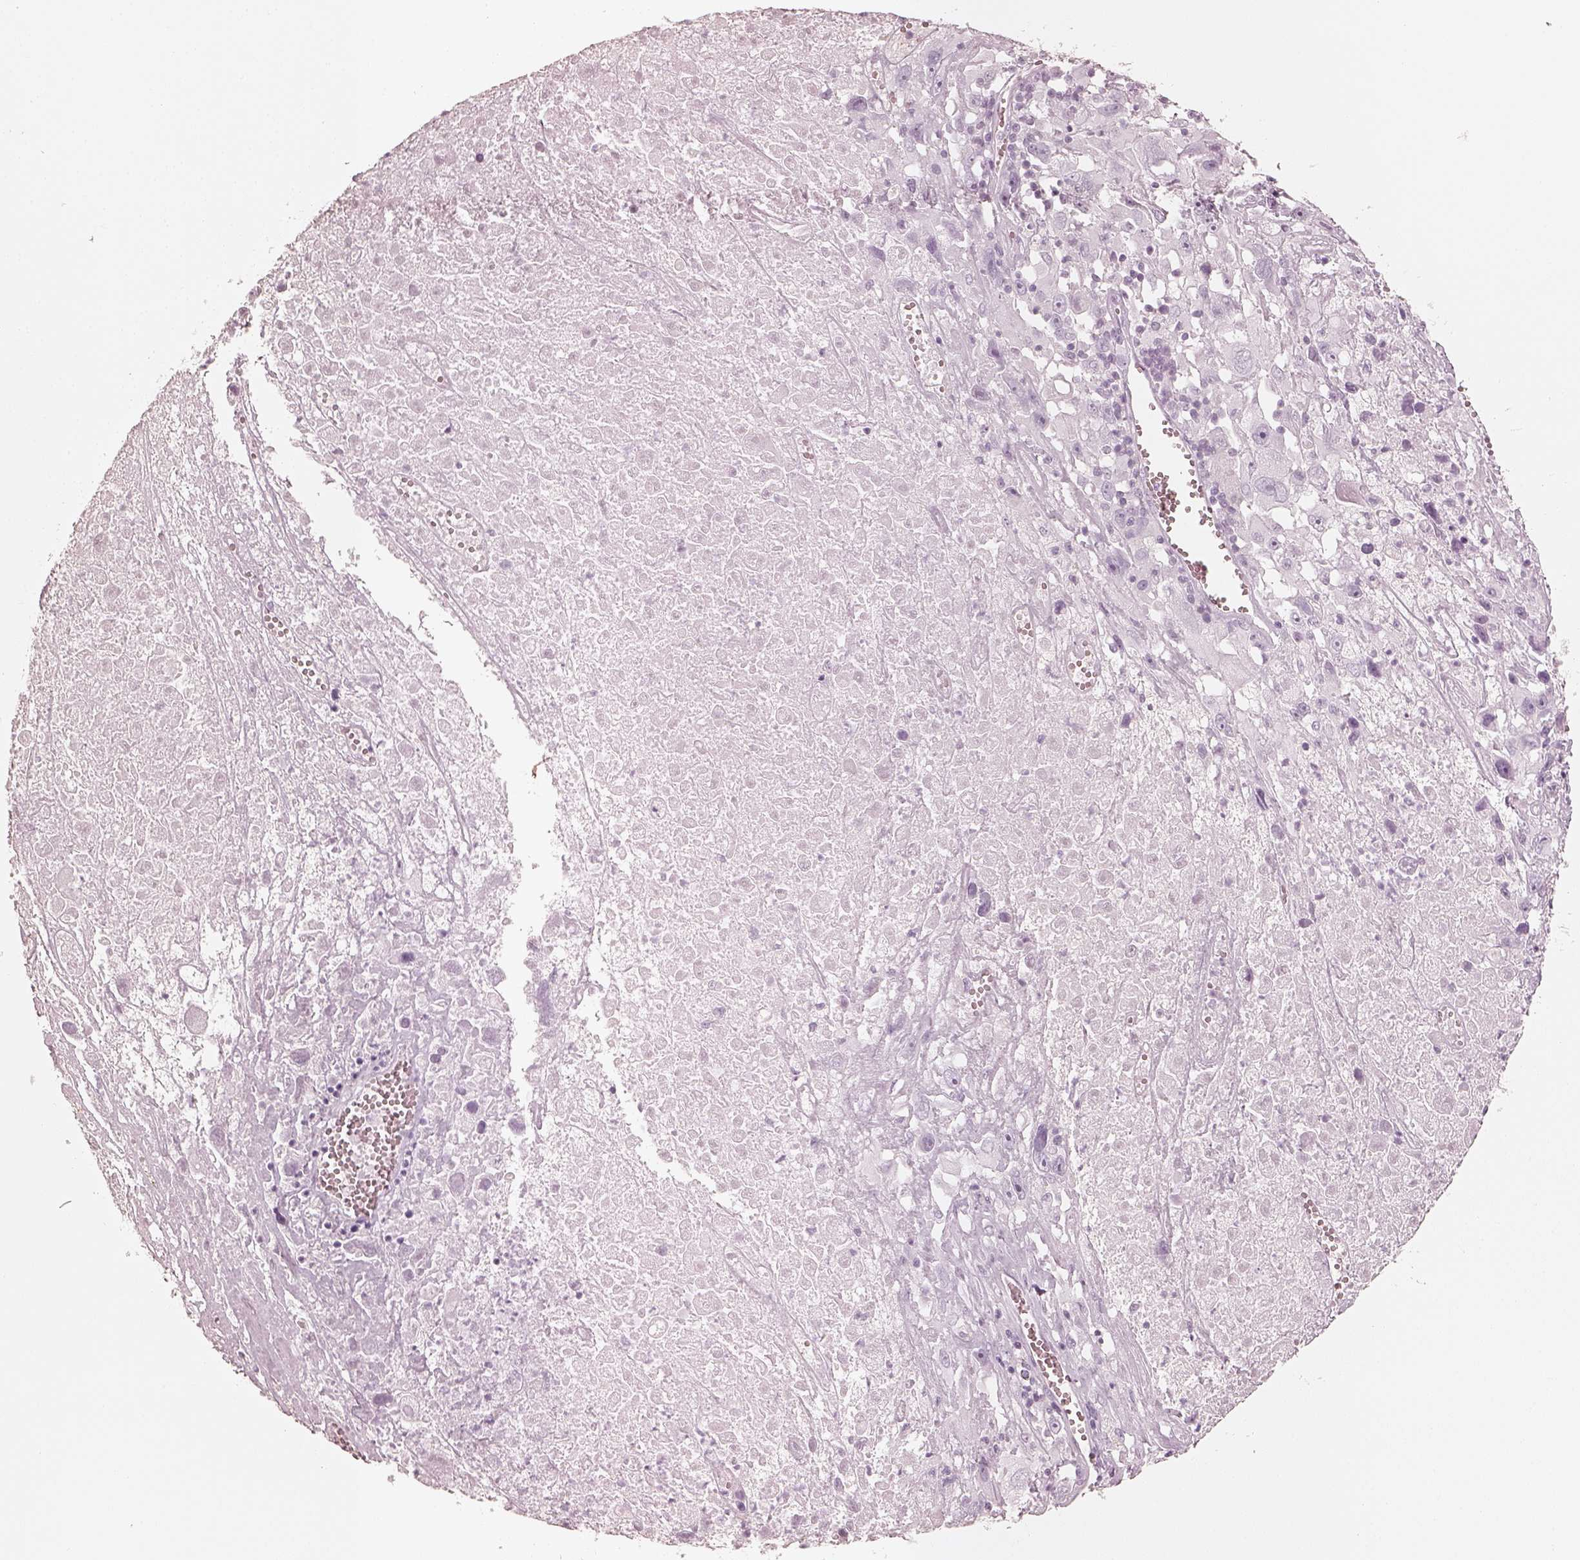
{"staining": {"intensity": "negative", "quantity": "none", "location": "none"}, "tissue": "melanoma", "cell_type": "Tumor cells", "image_type": "cancer", "snomed": [{"axis": "morphology", "description": "Malignant melanoma, Metastatic site"}, {"axis": "topography", "description": "Lymph node"}], "caption": "The histopathology image displays no staining of tumor cells in malignant melanoma (metastatic site).", "gene": "KRT72", "patient": {"sex": "male", "age": 50}}